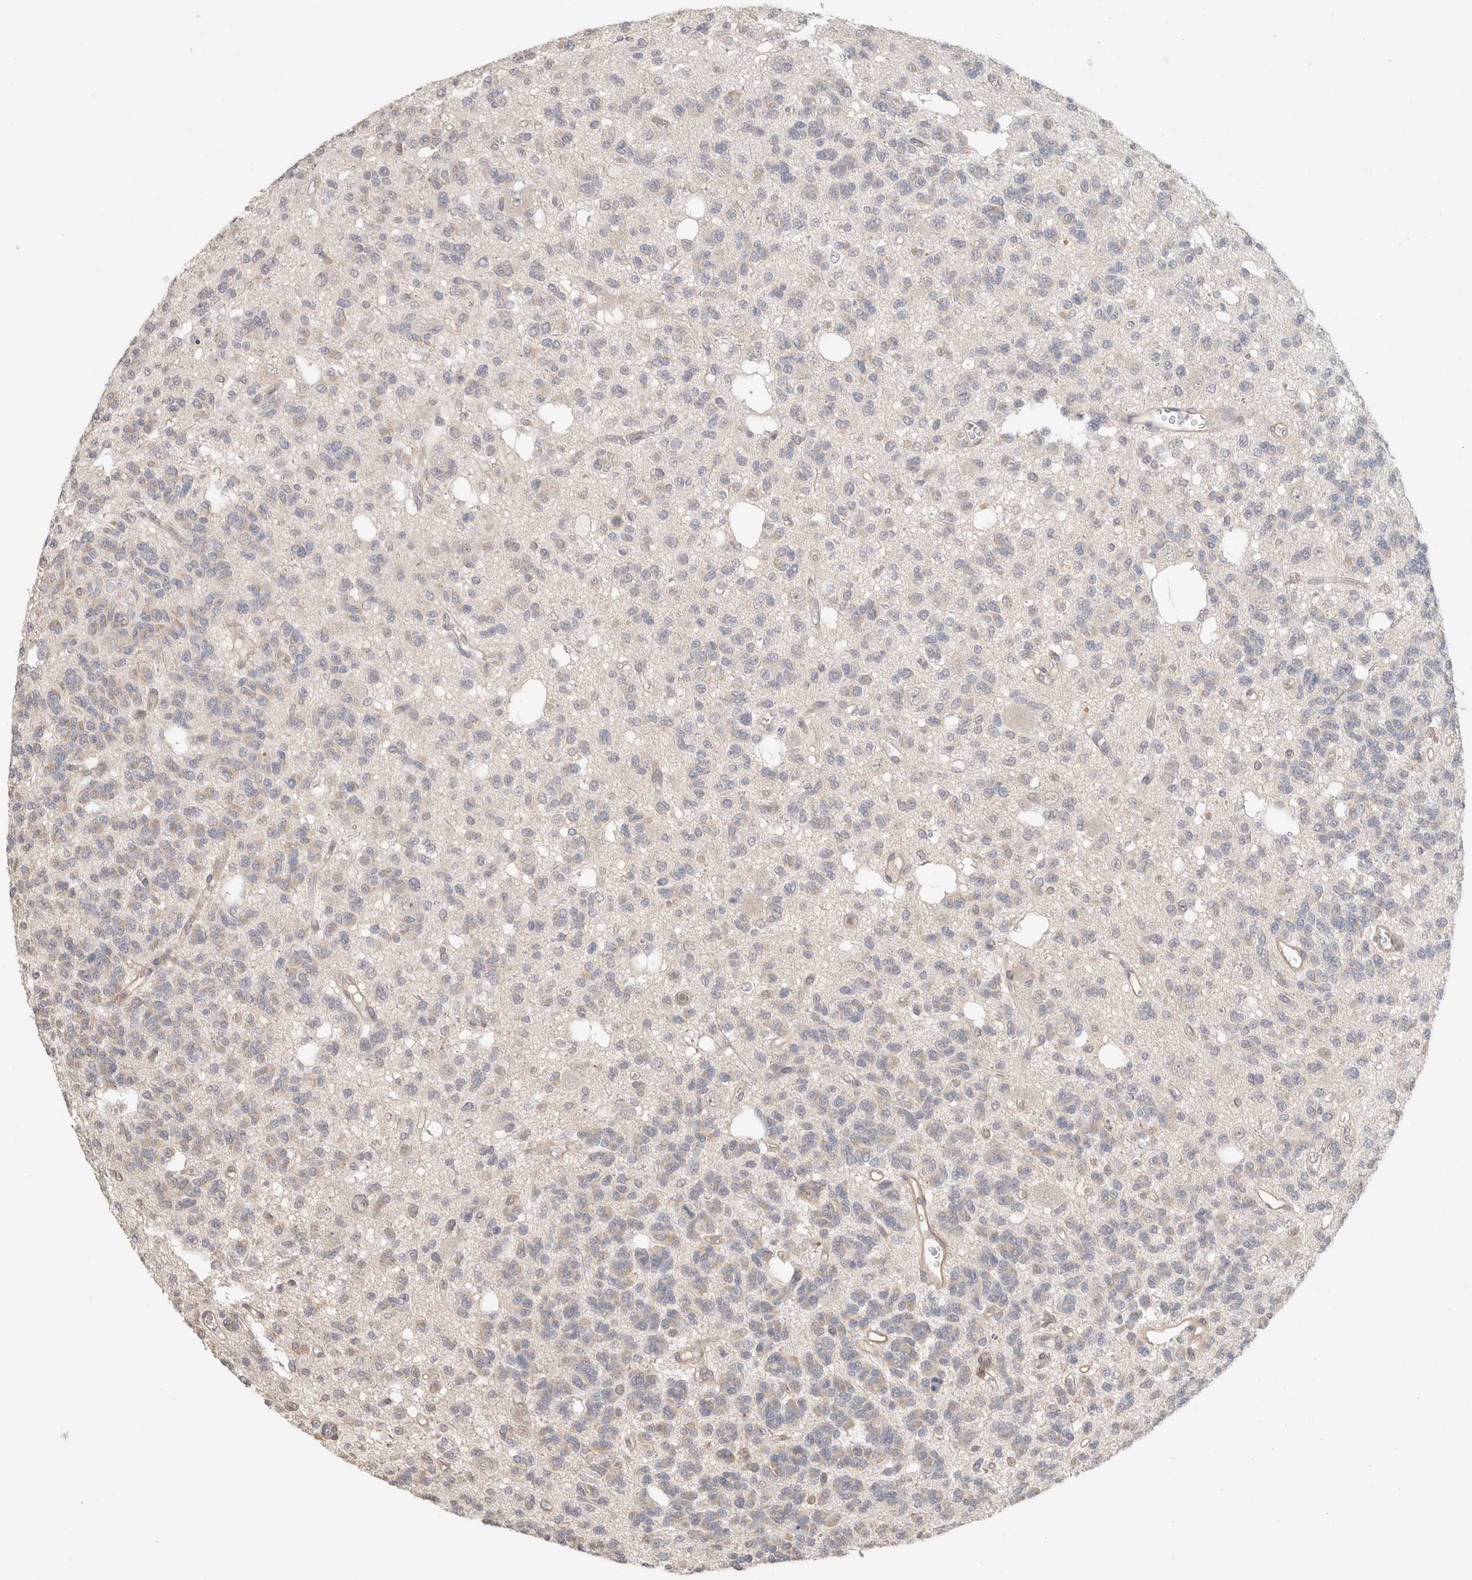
{"staining": {"intensity": "negative", "quantity": "none", "location": "none"}, "tissue": "glioma", "cell_type": "Tumor cells", "image_type": "cancer", "snomed": [{"axis": "morphology", "description": "Glioma, malignant, Low grade"}, {"axis": "topography", "description": "Brain"}], "caption": "This micrograph is of glioma stained with immunohistochemistry (IHC) to label a protein in brown with the nuclei are counter-stained blue. There is no staining in tumor cells.", "gene": "HSPG2", "patient": {"sex": "male", "age": 38}}